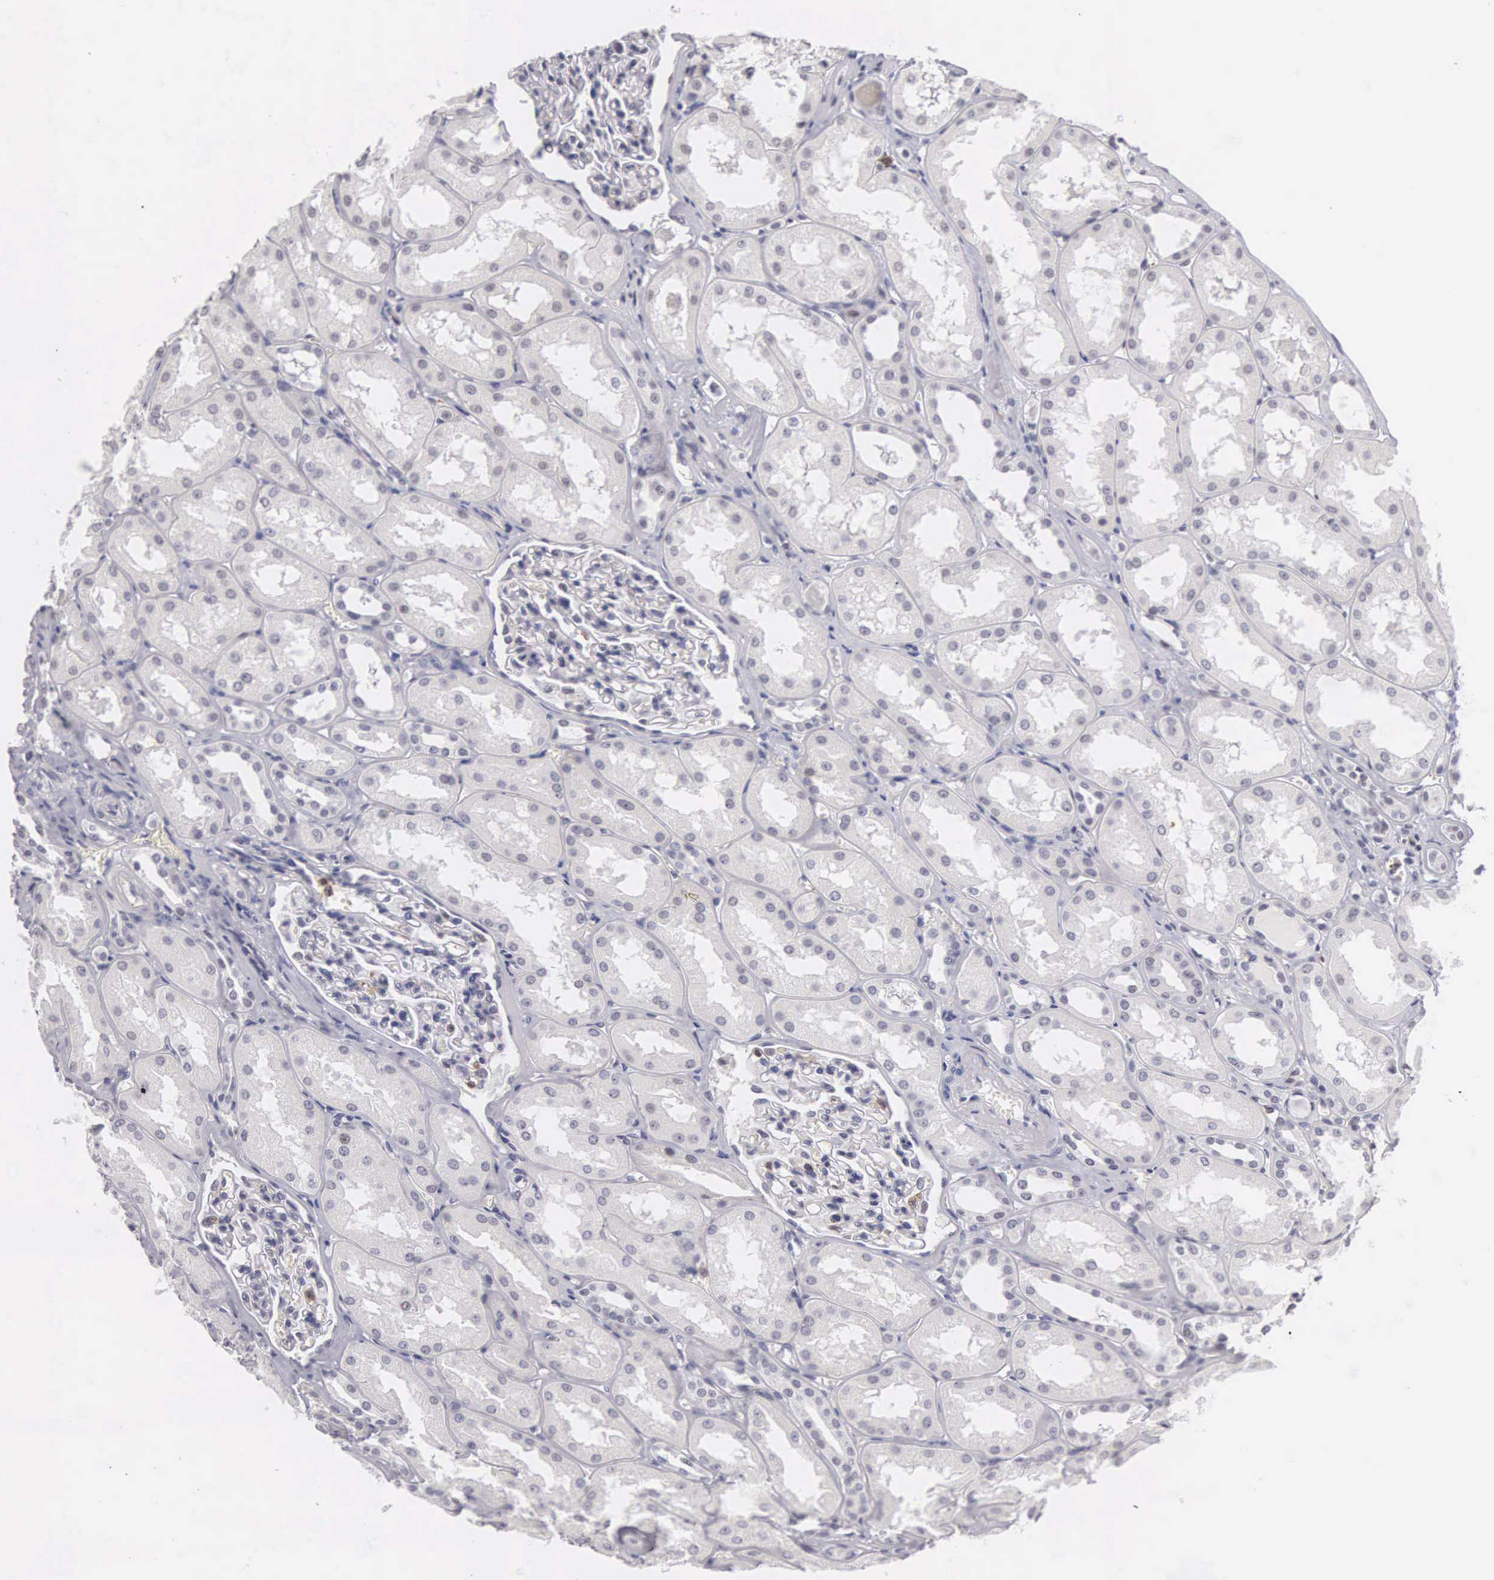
{"staining": {"intensity": "negative", "quantity": "none", "location": "none"}, "tissue": "kidney", "cell_type": "Cells in glomeruli", "image_type": "normal", "snomed": [{"axis": "morphology", "description": "Normal tissue, NOS"}, {"axis": "topography", "description": "Kidney"}], "caption": "Micrograph shows no protein positivity in cells in glomeruli of normal kidney.", "gene": "FAM47A", "patient": {"sex": "male", "age": 61}}